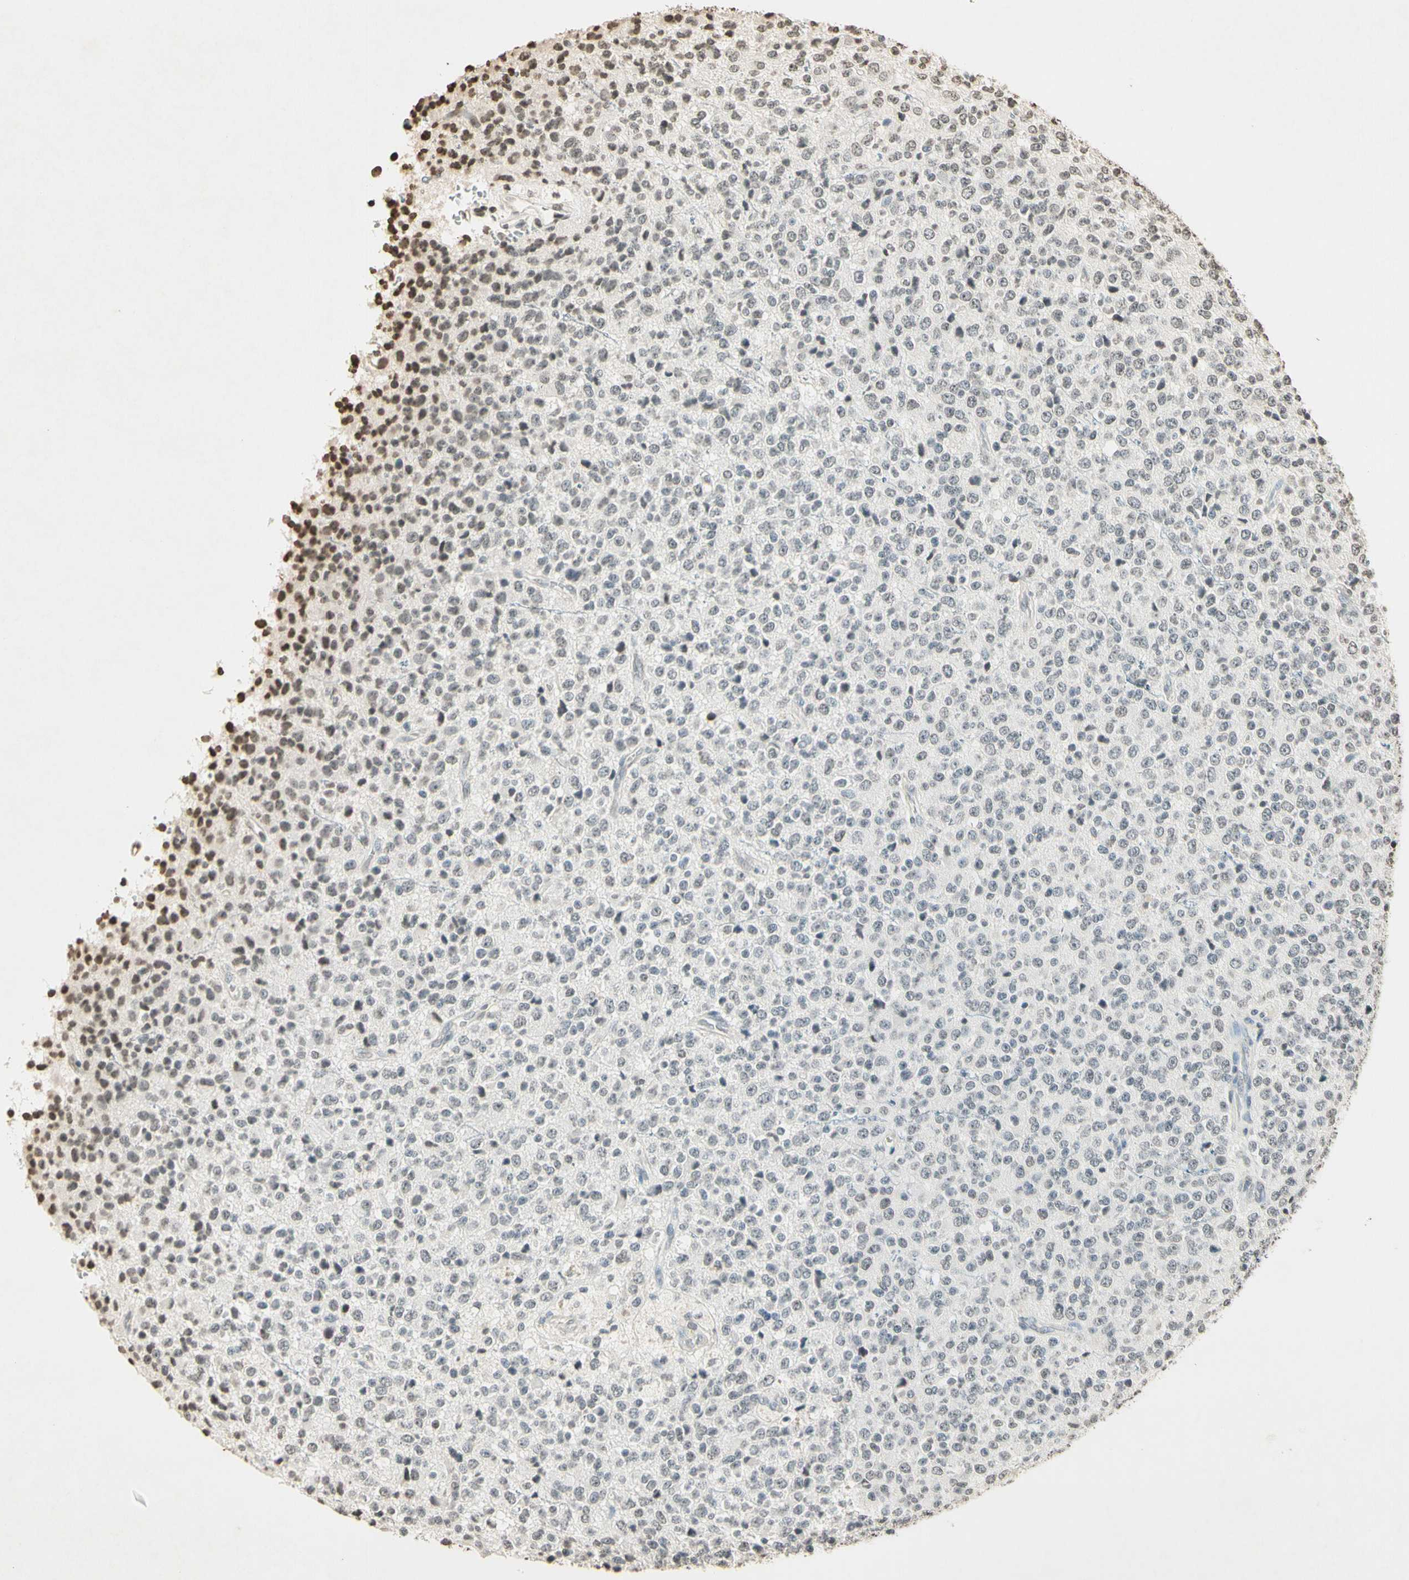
{"staining": {"intensity": "weak", "quantity": "<25%", "location": "nuclear"}, "tissue": "glioma", "cell_type": "Tumor cells", "image_type": "cancer", "snomed": [{"axis": "morphology", "description": "Glioma, malignant, High grade"}, {"axis": "topography", "description": "pancreas cauda"}], "caption": "Human glioma stained for a protein using IHC reveals no staining in tumor cells.", "gene": "TOP1", "patient": {"sex": "male", "age": 60}}